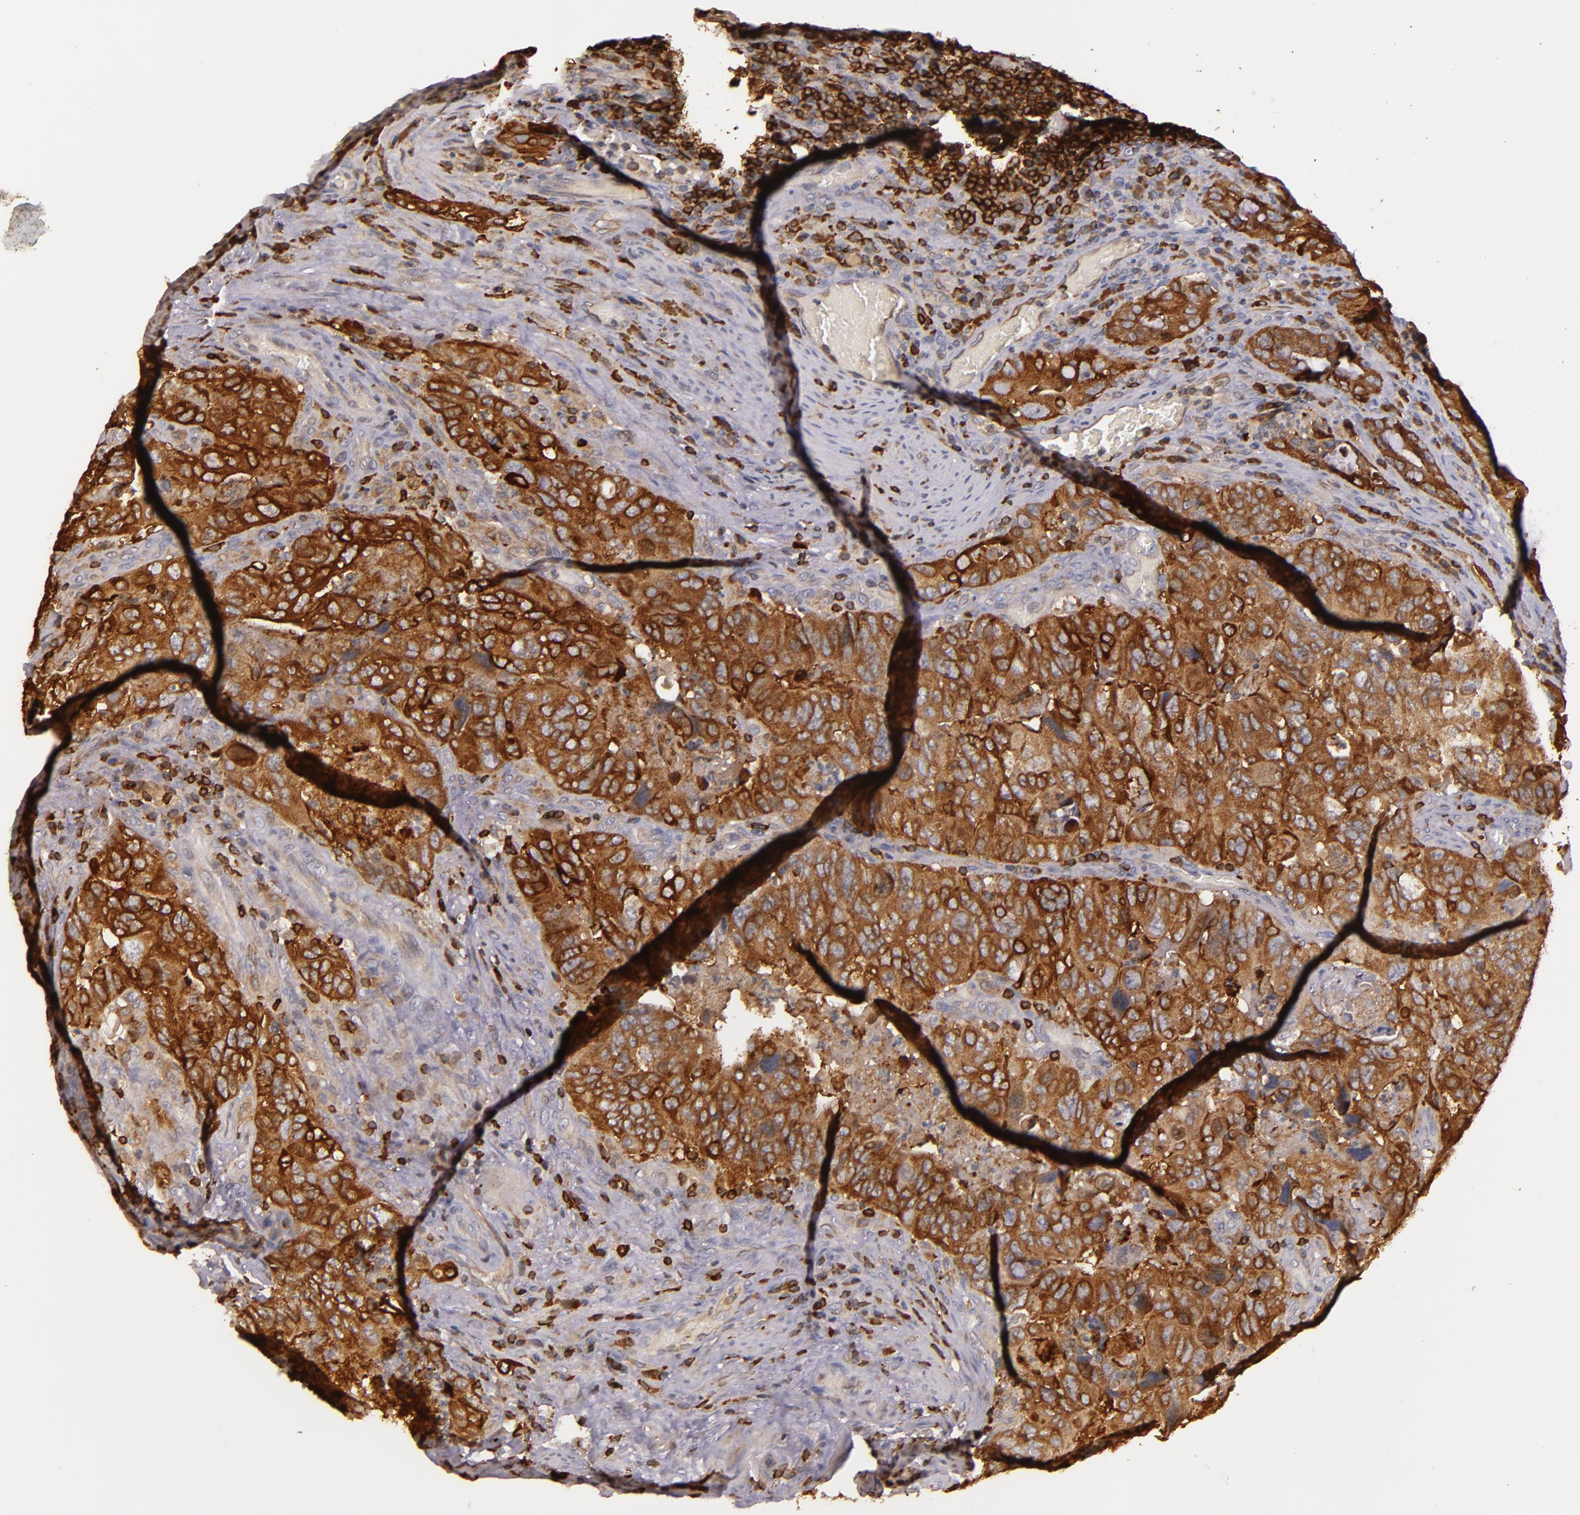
{"staining": {"intensity": "strong", "quantity": ">75%", "location": "cytoplasmic/membranous"}, "tissue": "colorectal cancer", "cell_type": "Tumor cells", "image_type": "cancer", "snomed": [{"axis": "morphology", "description": "Adenocarcinoma, NOS"}, {"axis": "topography", "description": "Rectum"}], "caption": "About >75% of tumor cells in human colorectal cancer reveal strong cytoplasmic/membranous protein positivity as visualized by brown immunohistochemical staining.", "gene": "SLC9A3R1", "patient": {"sex": "female", "age": 82}}